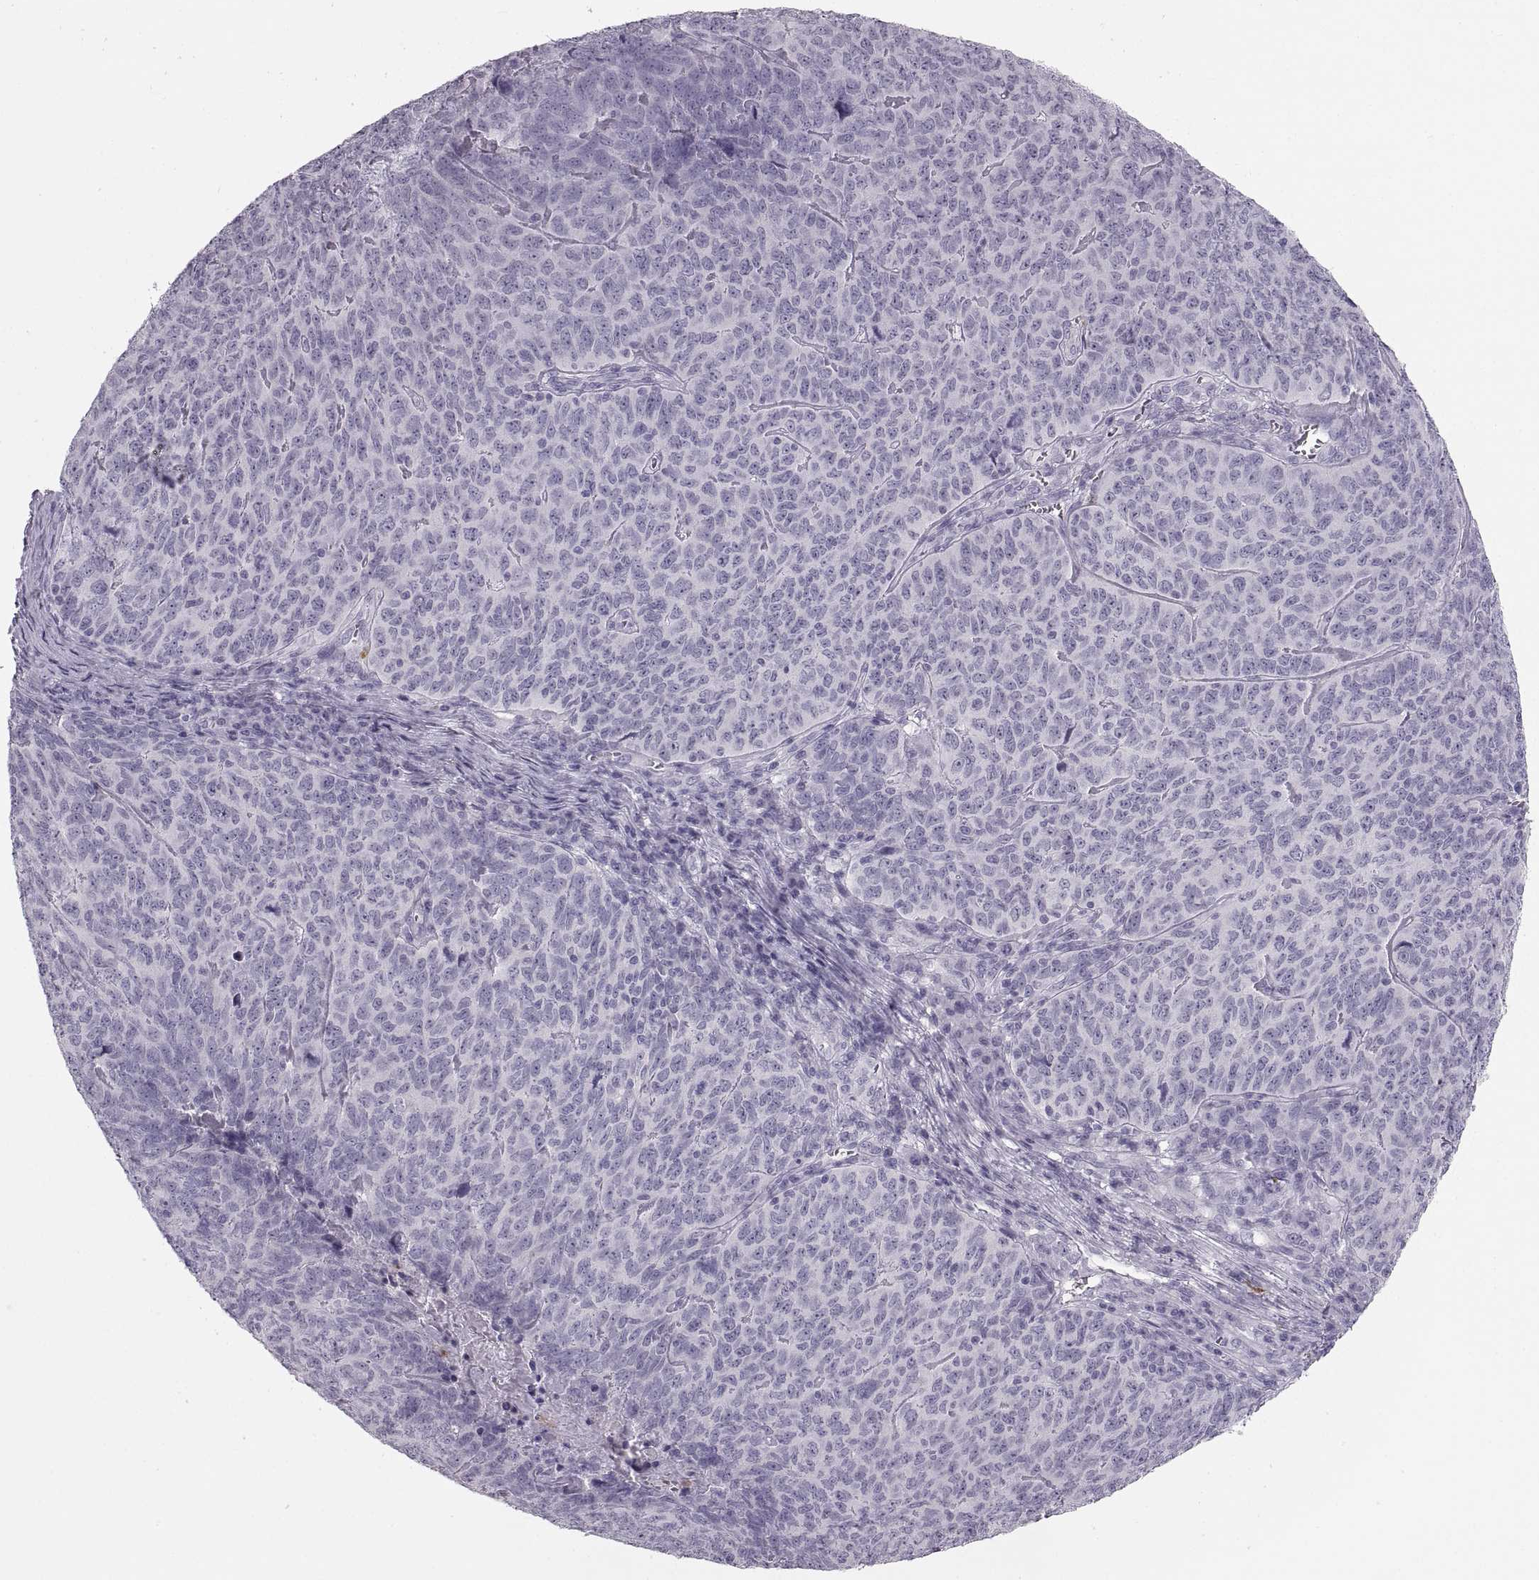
{"staining": {"intensity": "negative", "quantity": "none", "location": "none"}, "tissue": "skin cancer", "cell_type": "Tumor cells", "image_type": "cancer", "snomed": [{"axis": "morphology", "description": "Squamous cell carcinoma, NOS"}, {"axis": "topography", "description": "Skin"}, {"axis": "topography", "description": "Anal"}], "caption": "IHC histopathology image of neoplastic tissue: human squamous cell carcinoma (skin) stained with DAB (3,3'-diaminobenzidine) shows no significant protein staining in tumor cells.", "gene": "MILR1", "patient": {"sex": "female", "age": 51}}